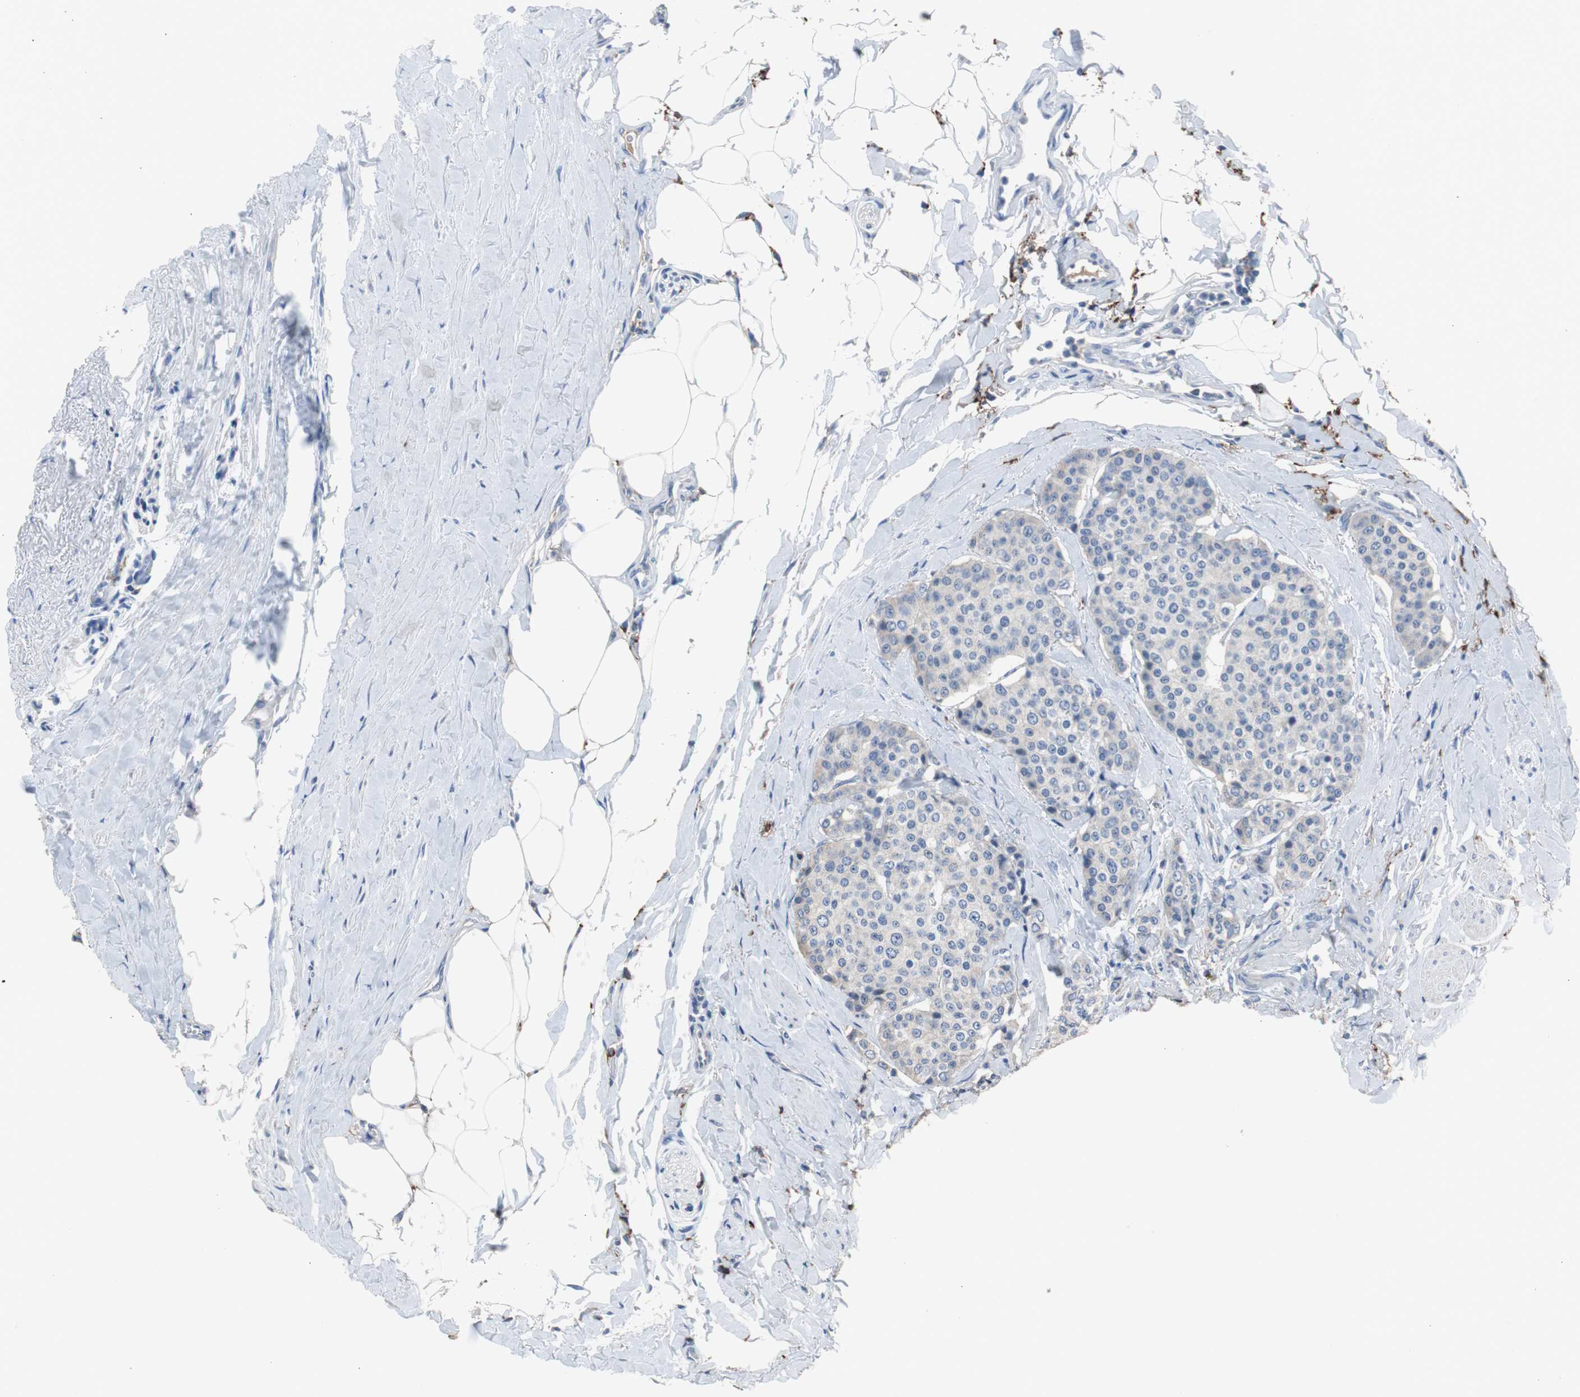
{"staining": {"intensity": "weak", "quantity": "<25%", "location": "cytoplasmic/membranous"}, "tissue": "carcinoid", "cell_type": "Tumor cells", "image_type": "cancer", "snomed": [{"axis": "morphology", "description": "Carcinoid, malignant, NOS"}, {"axis": "topography", "description": "Colon"}], "caption": "IHC micrograph of neoplastic tissue: human carcinoid (malignant) stained with DAB demonstrates no significant protein staining in tumor cells.", "gene": "FCGR2B", "patient": {"sex": "female", "age": 61}}